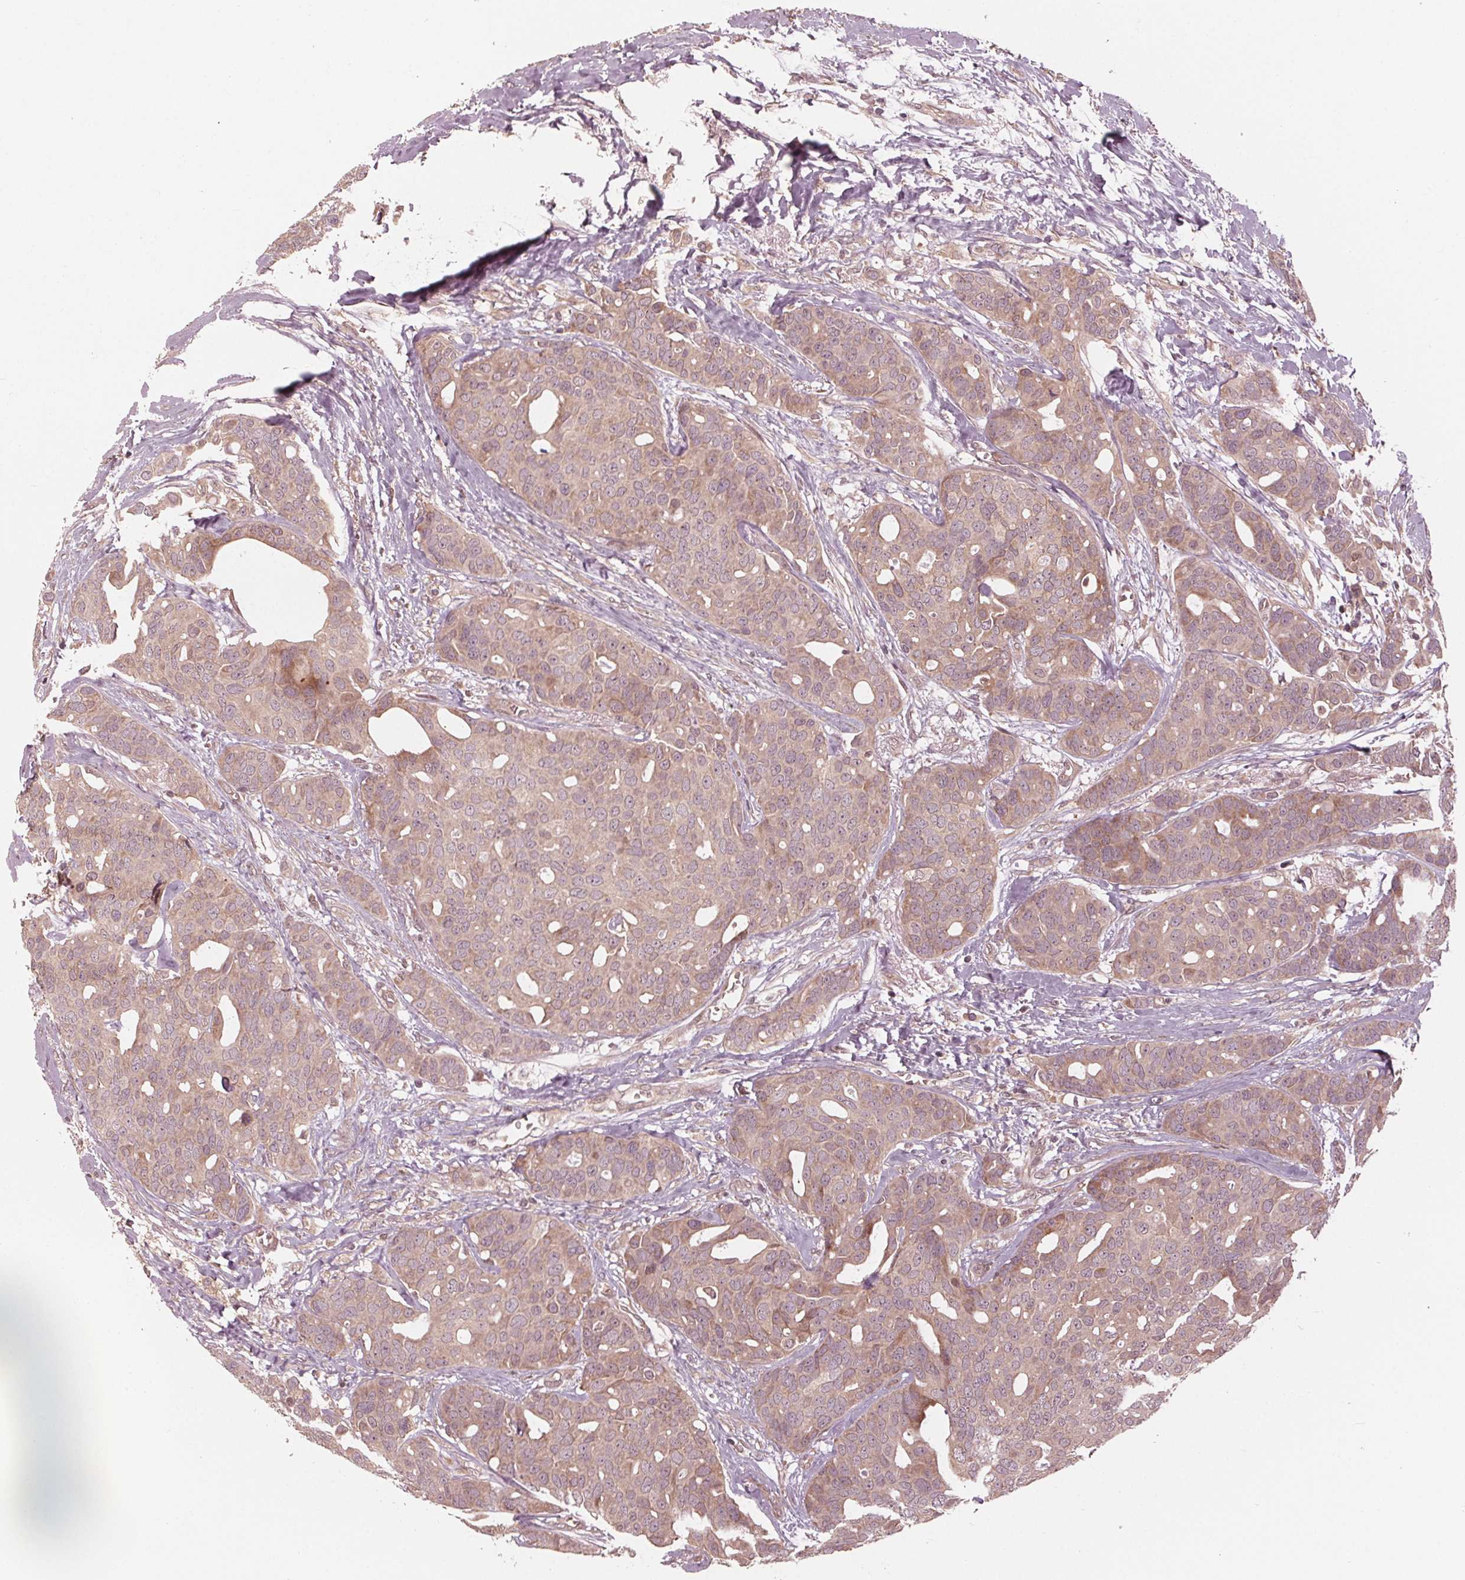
{"staining": {"intensity": "weak", "quantity": "25%-75%", "location": "cytoplasmic/membranous"}, "tissue": "breast cancer", "cell_type": "Tumor cells", "image_type": "cancer", "snomed": [{"axis": "morphology", "description": "Duct carcinoma"}, {"axis": "topography", "description": "Breast"}], "caption": "A low amount of weak cytoplasmic/membranous positivity is appreciated in approximately 25%-75% of tumor cells in breast cancer tissue.", "gene": "ZNF471", "patient": {"sex": "female", "age": 54}}